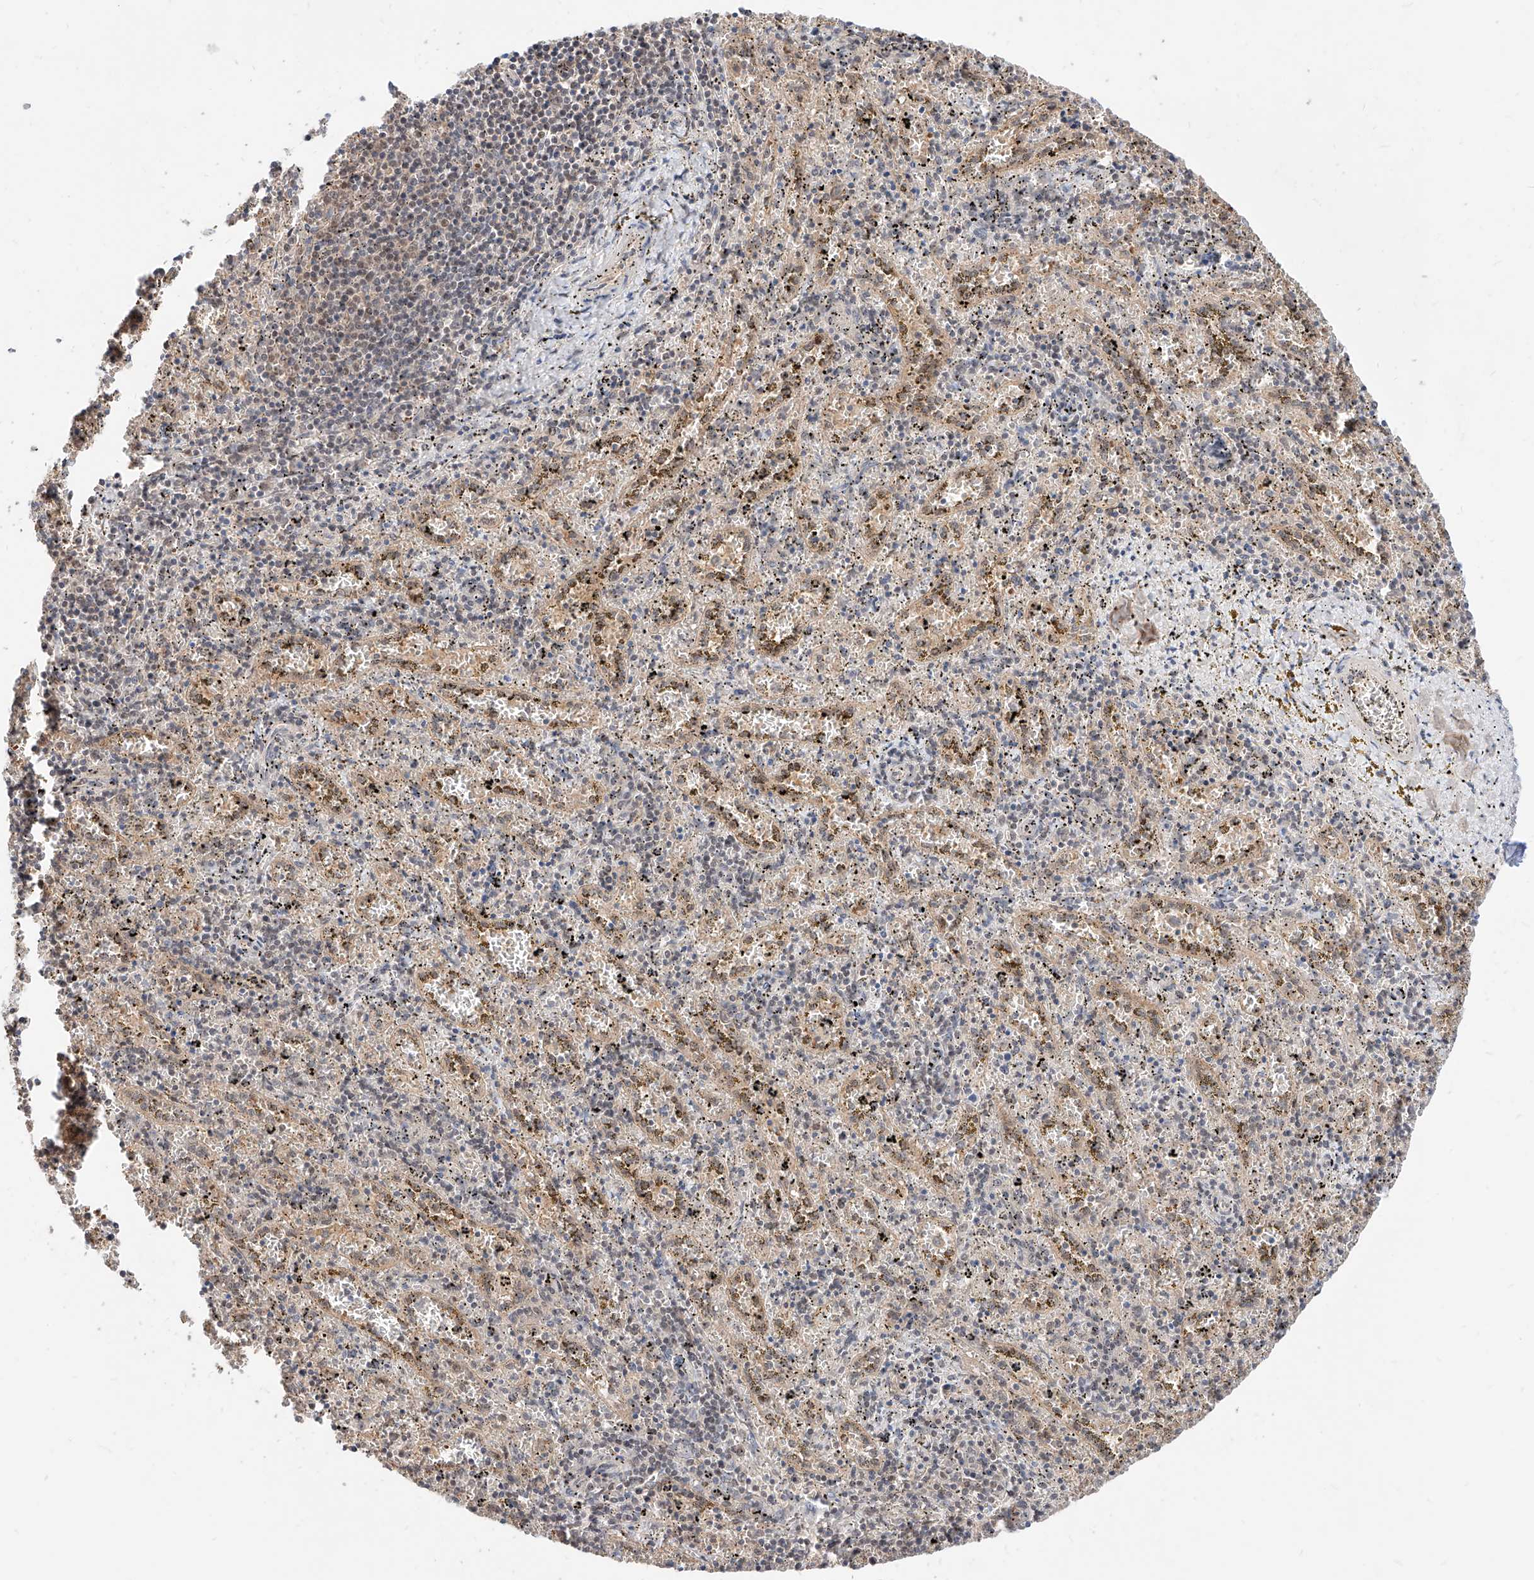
{"staining": {"intensity": "negative", "quantity": "none", "location": "none"}, "tissue": "spleen", "cell_type": "Cells in red pulp", "image_type": "normal", "snomed": [{"axis": "morphology", "description": "Normal tissue, NOS"}, {"axis": "topography", "description": "Spleen"}], "caption": "Immunohistochemistry (IHC) of benign spleen exhibits no staining in cells in red pulp. (Immunohistochemistry (IHC), brightfield microscopy, high magnification).", "gene": "TSNAX", "patient": {"sex": "male", "age": 11}}